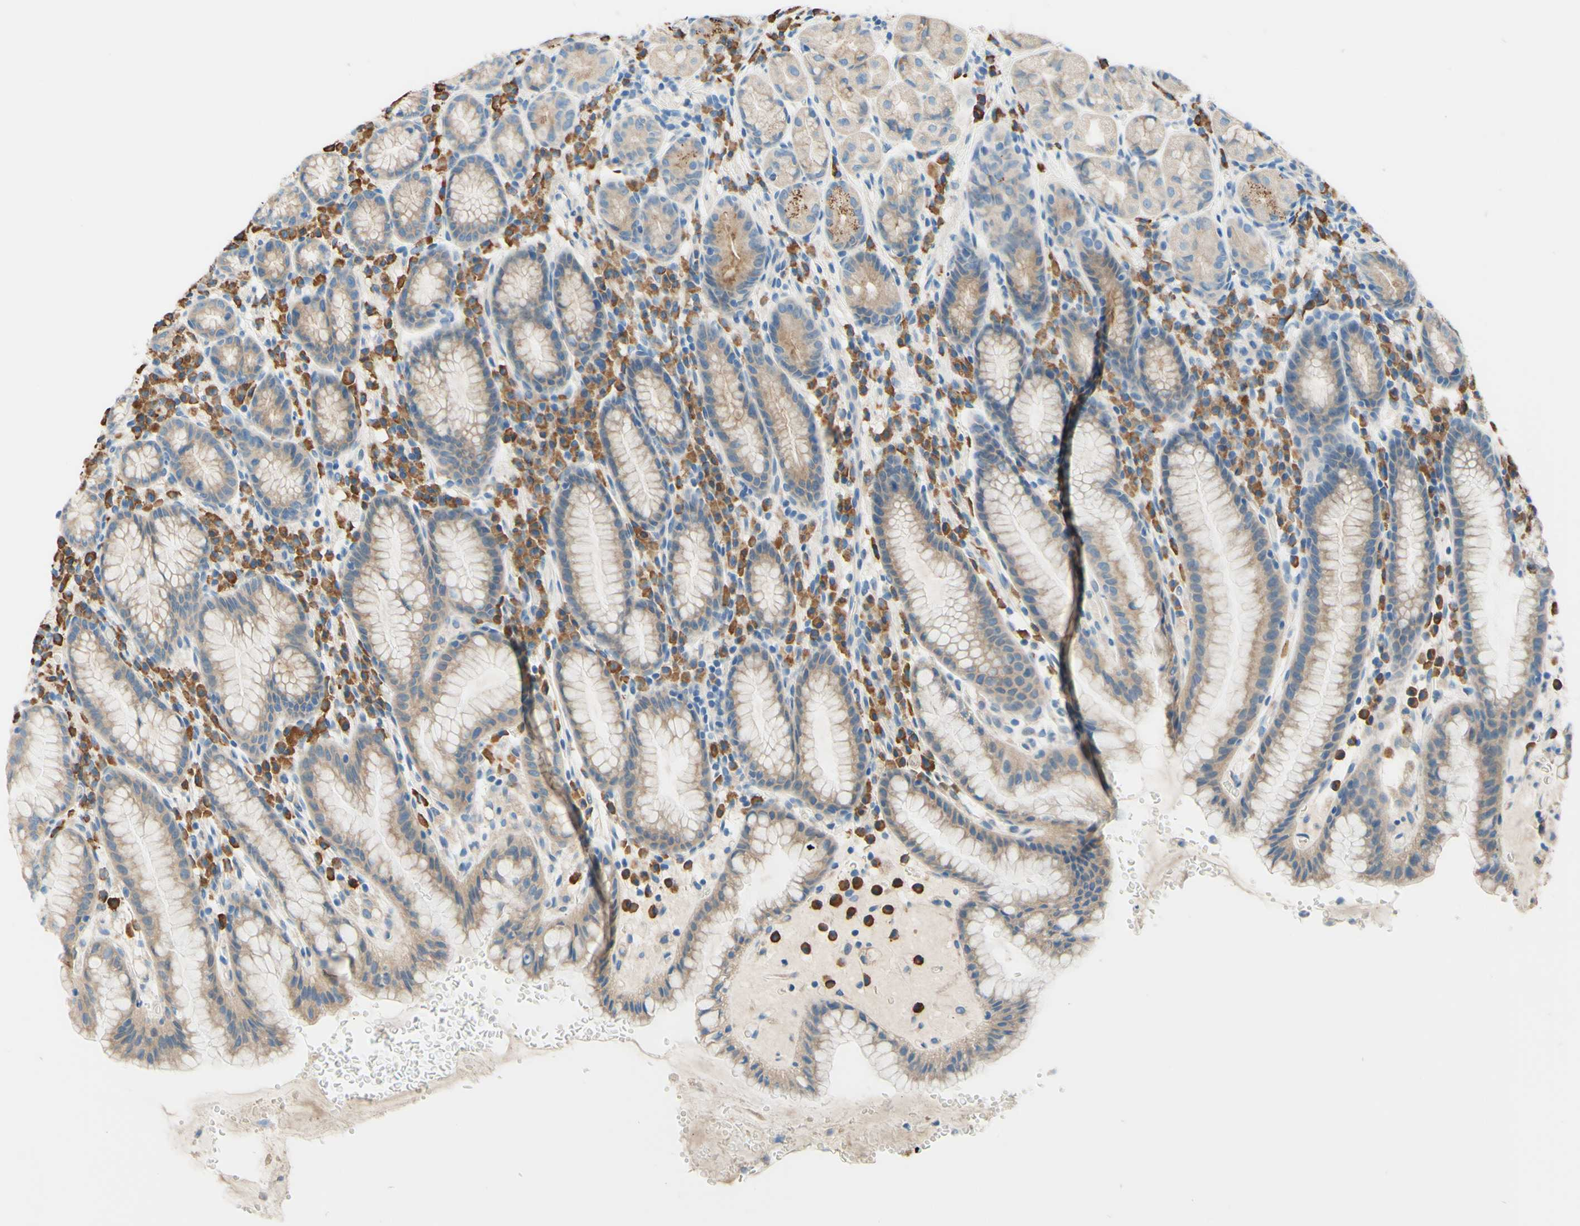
{"staining": {"intensity": "weak", "quantity": "25%-75%", "location": "cytoplasmic/membranous"}, "tissue": "stomach", "cell_type": "Glandular cells", "image_type": "normal", "snomed": [{"axis": "morphology", "description": "Normal tissue, NOS"}, {"axis": "topography", "description": "Stomach, lower"}], "caption": "IHC (DAB) staining of normal stomach exhibits weak cytoplasmic/membranous protein expression in approximately 25%-75% of glandular cells. The protein is shown in brown color, while the nuclei are stained blue.", "gene": "PASD1", "patient": {"sex": "male", "age": 52}}